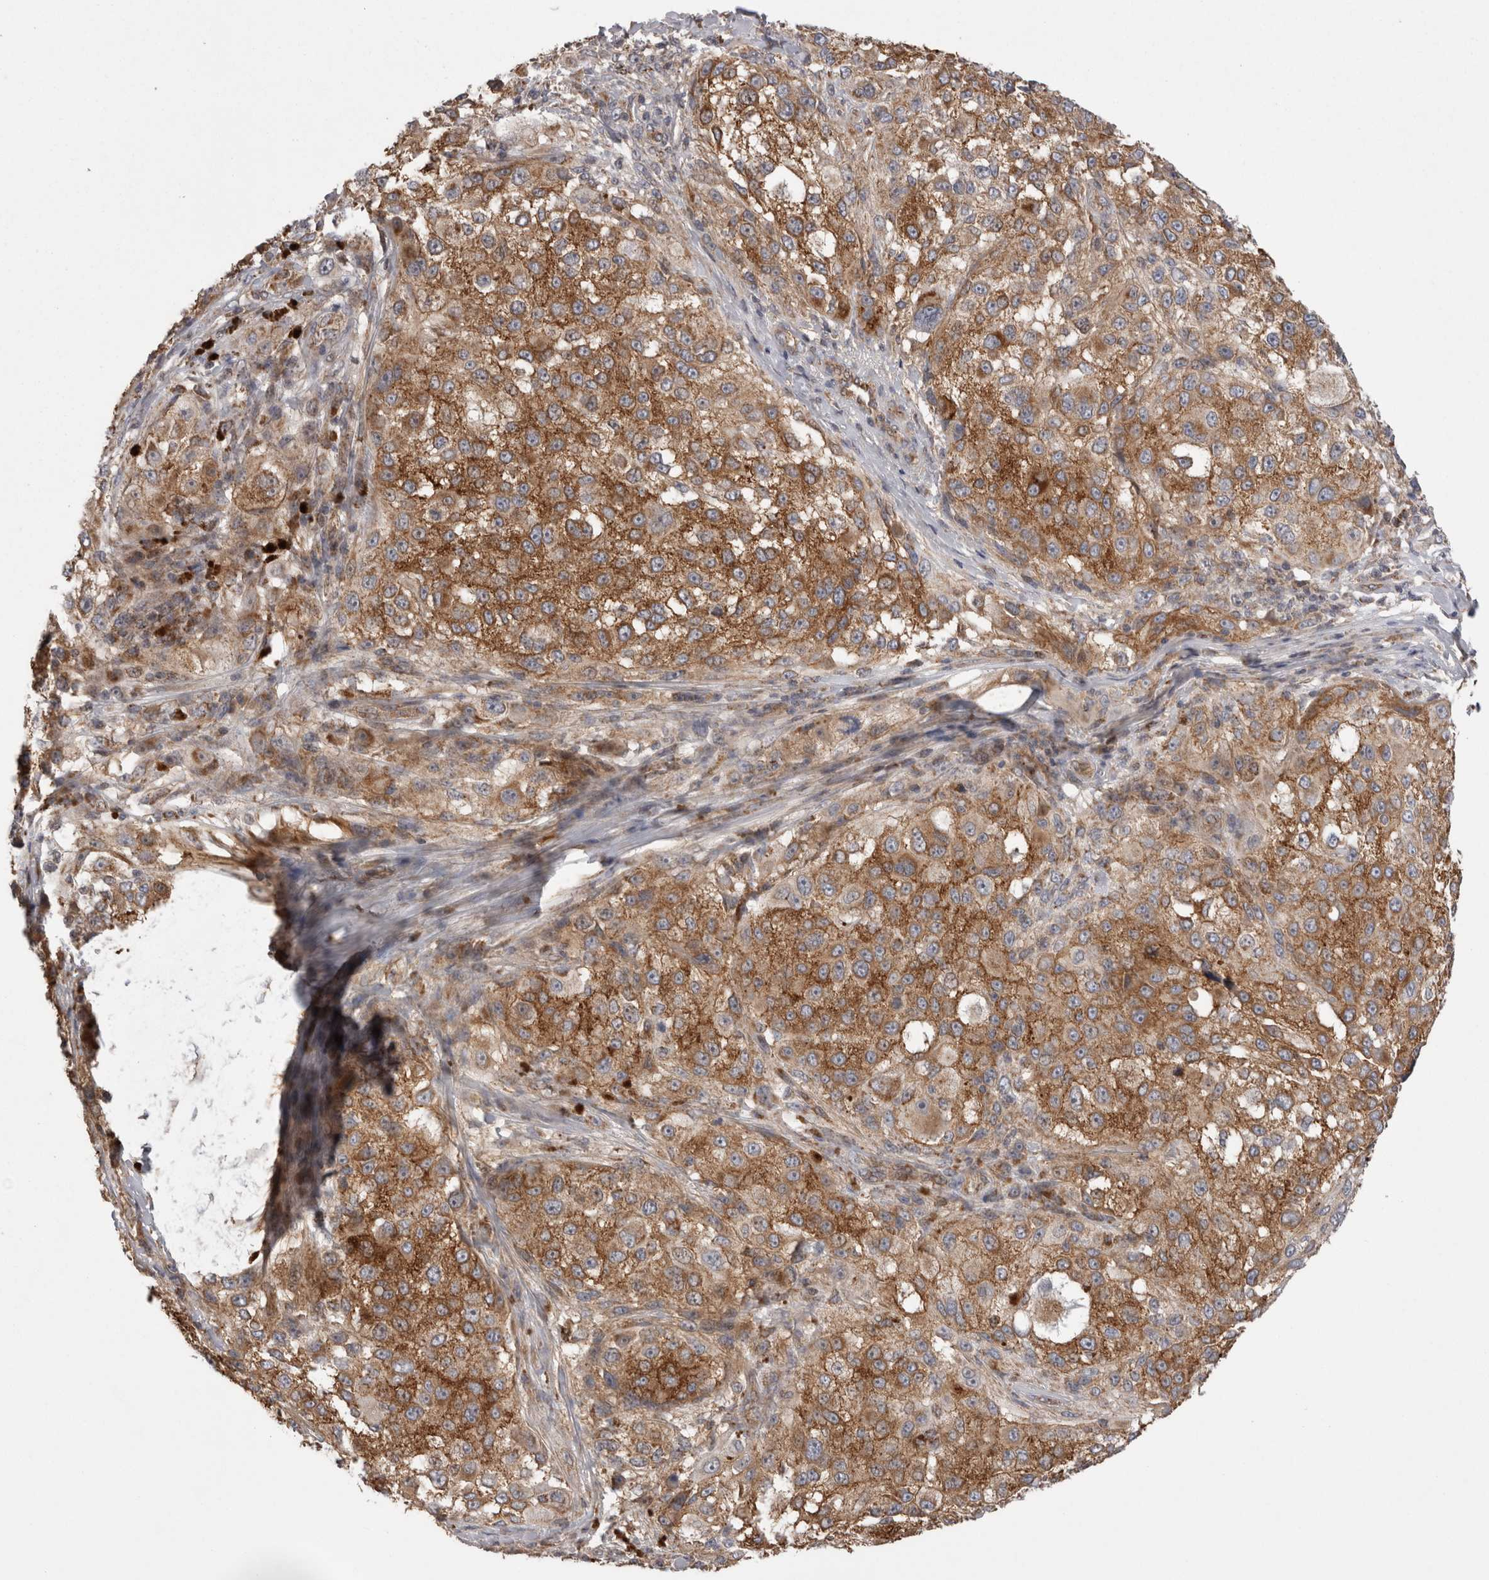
{"staining": {"intensity": "moderate", "quantity": ">75%", "location": "cytoplasmic/membranous"}, "tissue": "melanoma", "cell_type": "Tumor cells", "image_type": "cancer", "snomed": [{"axis": "morphology", "description": "Necrosis, NOS"}, {"axis": "morphology", "description": "Malignant melanoma, NOS"}, {"axis": "topography", "description": "Skin"}], "caption": "The histopathology image displays staining of malignant melanoma, revealing moderate cytoplasmic/membranous protein staining (brown color) within tumor cells. (DAB (3,3'-diaminobenzidine) IHC, brown staining for protein, blue staining for nuclei).", "gene": "DARS2", "patient": {"sex": "female", "age": 87}}